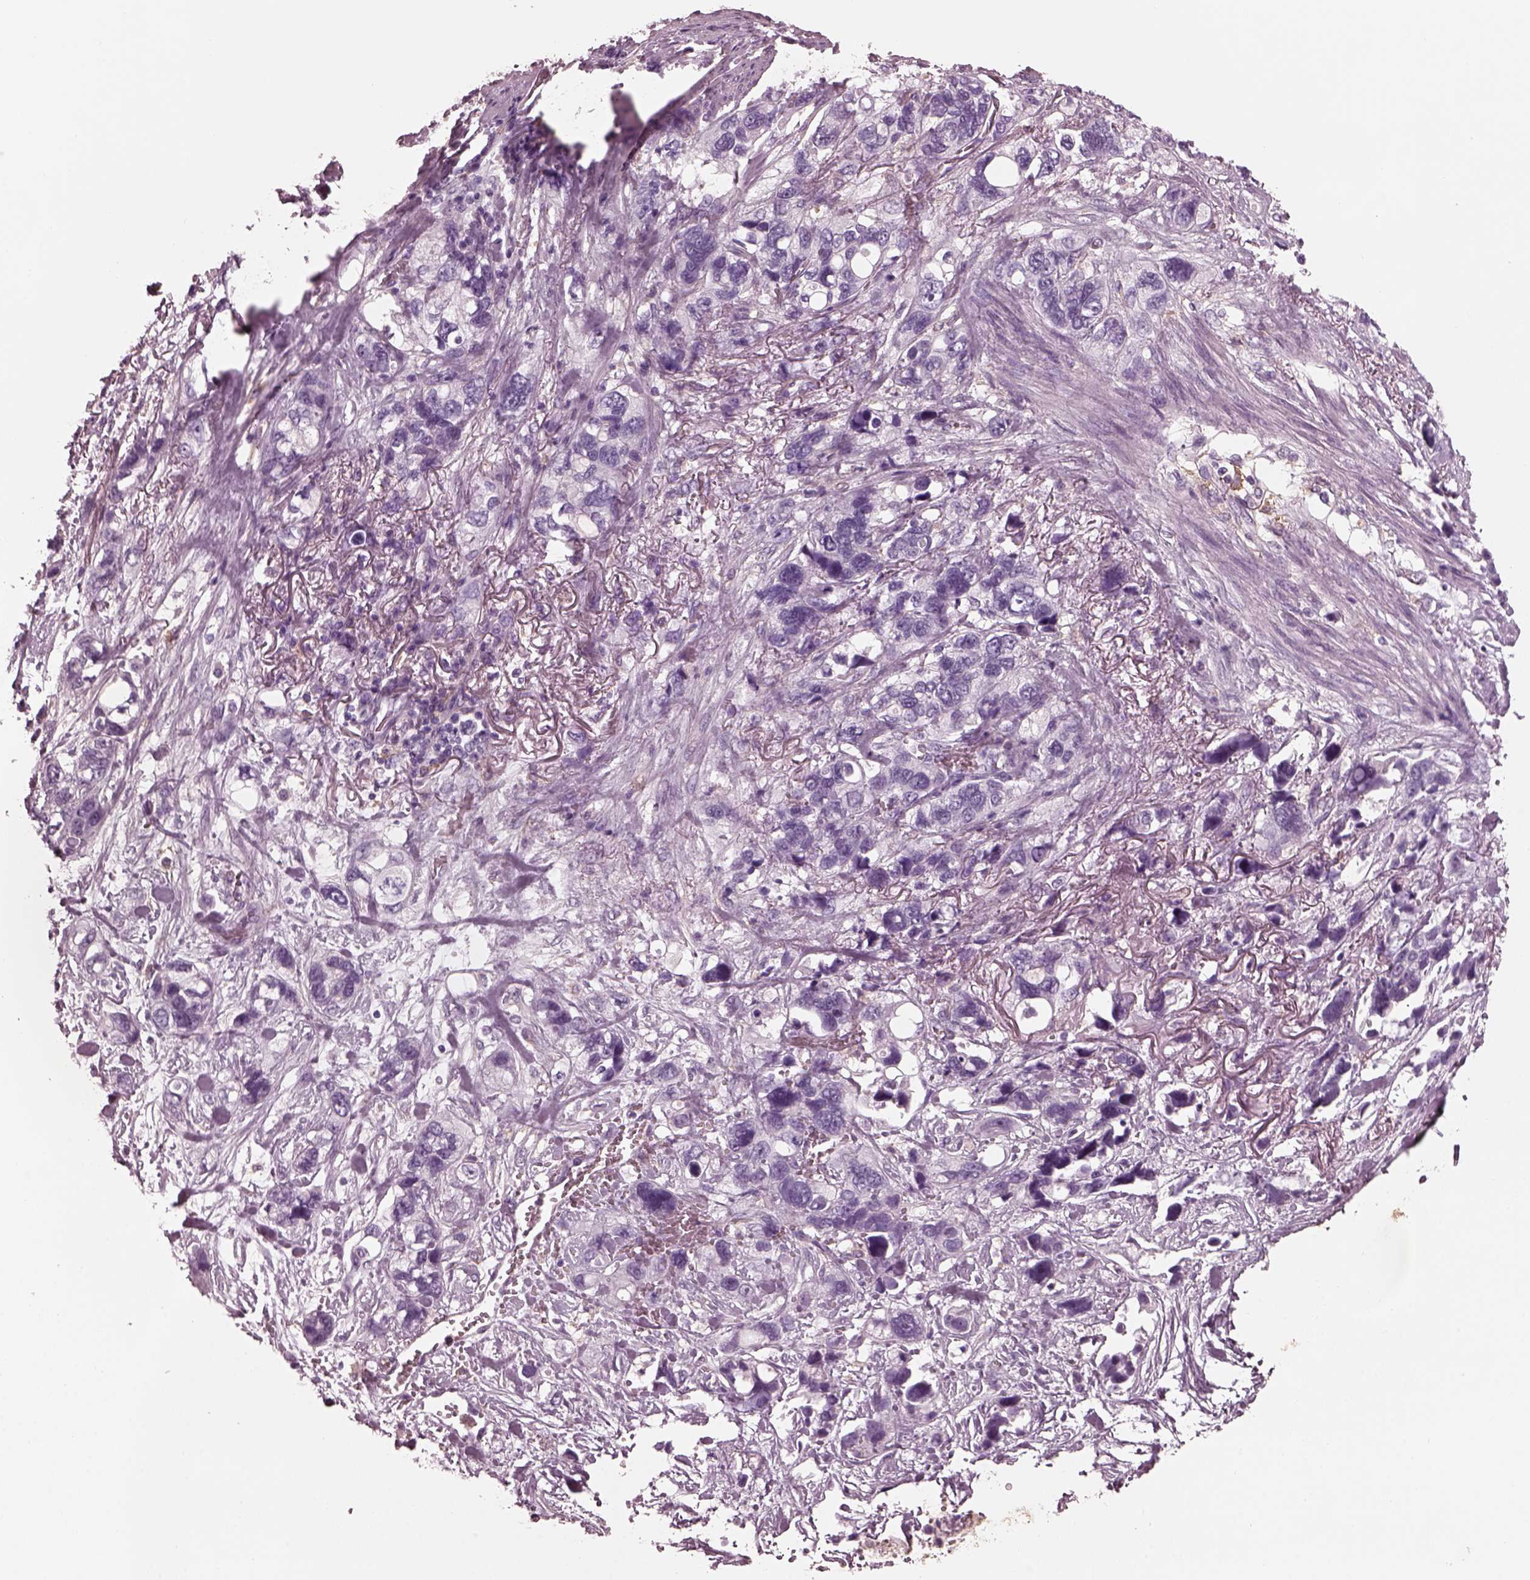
{"staining": {"intensity": "negative", "quantity": "none", "location": "none"}, "tissue": "stomach cancer", "cell_type": "Tumor cells", "image_type": "cancer", "snomed": [{"axis": "morphology", "description": "Adenocarcinoma, NOS"}, {"axis": "topography", "description": "Stomach, upper"}], "caption": "Immunohistochemical staining of human adenocarcinoma (stomach) shows no significant positivity in tumor cells.", "gene": "CGA", "patient": {"sex": "female", "age": 81}}